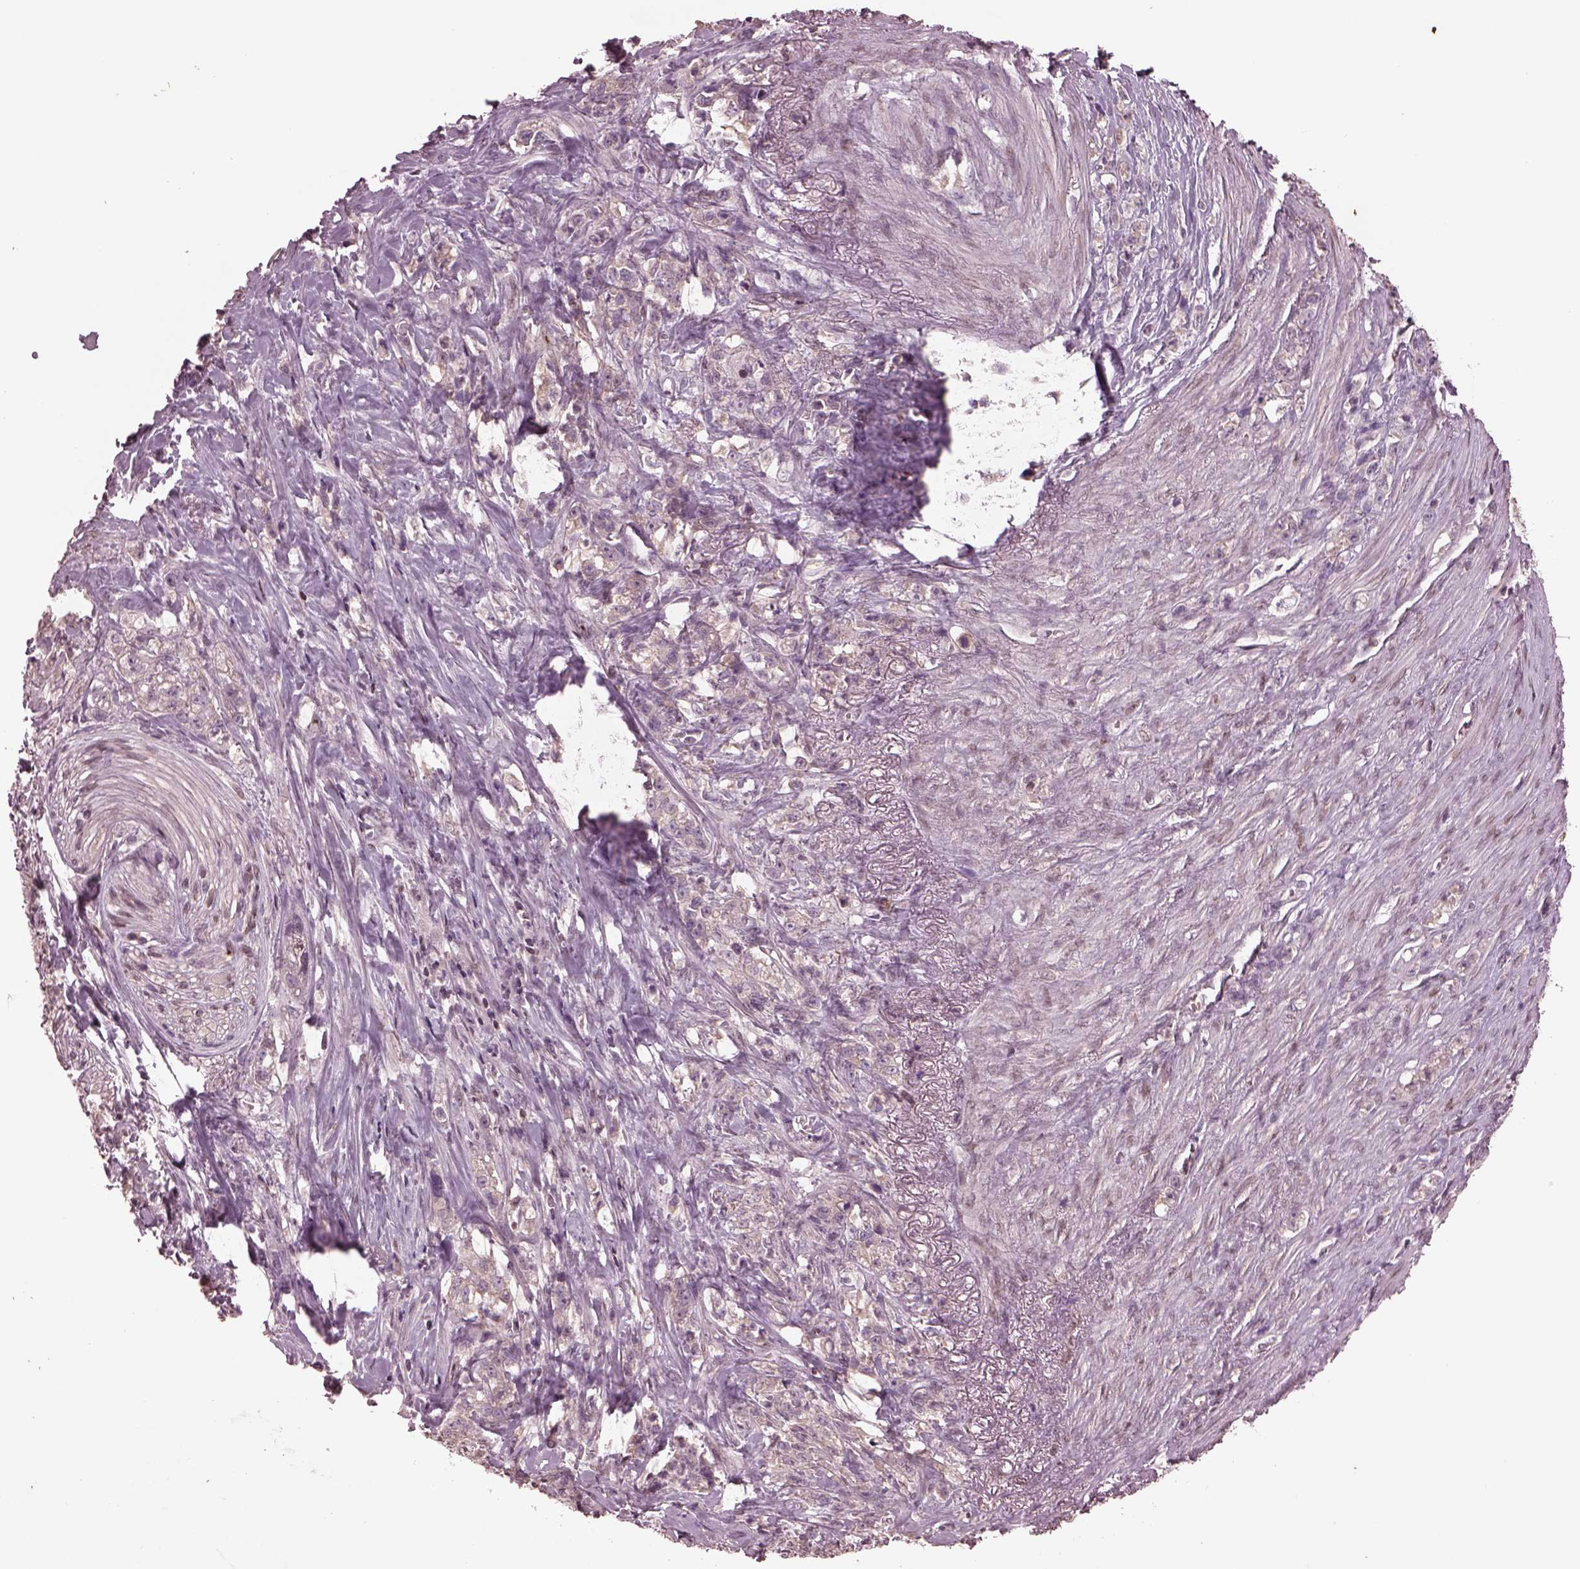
{"staining": {"intensity": "negative", "quantity": "none", "location": "none"}, "tissue": "stomach cancer", "cell_type": "Tumor cells", "image_type": "cancer", "snomed": [{"axis": "morphology", "description": "Adenocarcinoma, NOS"}, {"axis": "topography", "description": "Stomach, lower"}], "caption": "Immunohistochemistry (IHC) of human stomach cancer (adenocarcinoma) shows no positivity in tumor cells.", "gene": "PTX4", "patient": {"sex": "male", "age": 88}}